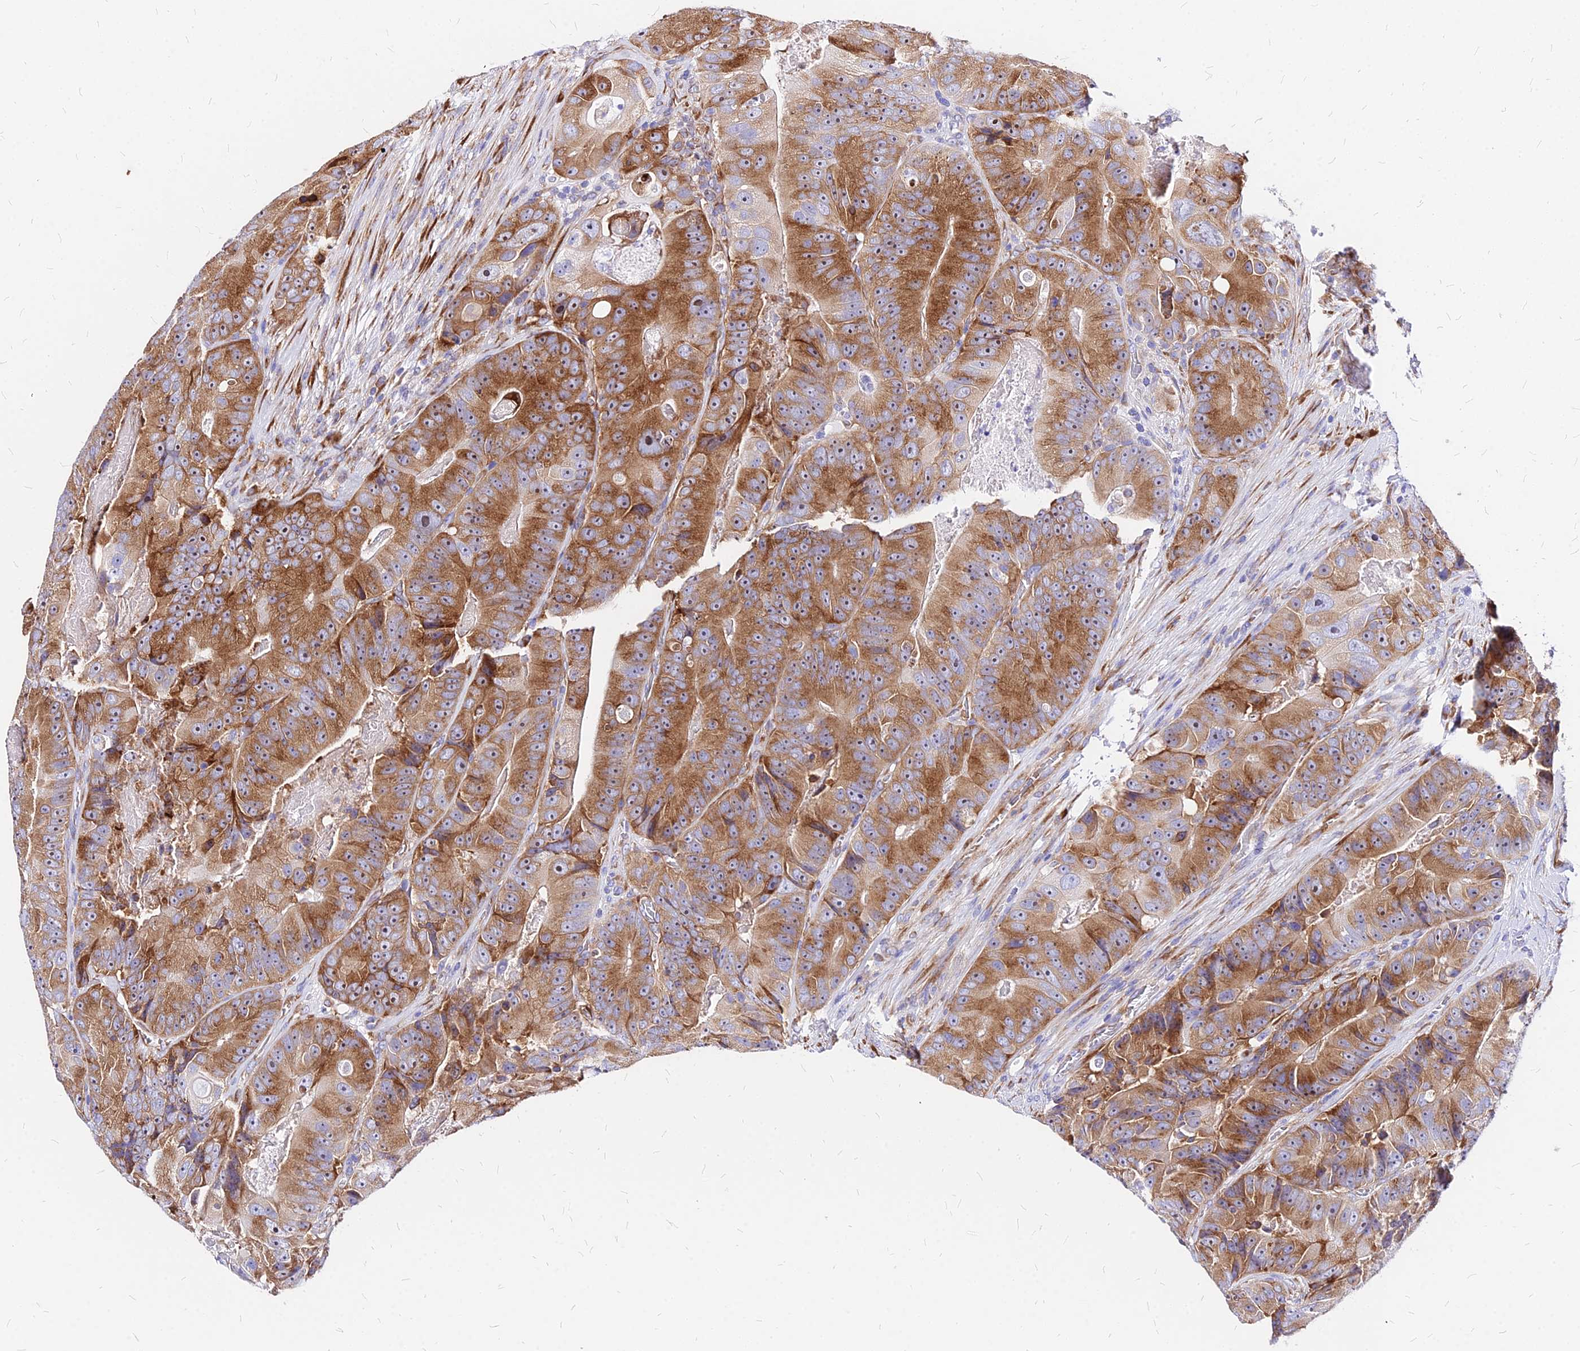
{"staining": {"intensity": "strong", "quantity": ">75%", "location": "cytoplasmic/membranous,nuclear"}, "tissue": "colorectal cancer", "cell_type": "Tumor cells", "image_type": "cancer", "snomed": [{"axis": "morphology", "description": "Adenocarcinoma, NOS"}, {"axis": "topography", "description": "Colon"}], "caption": "DAB immunohistochemical staining of colorectal cancer exhibits strong cytoplasmic/membranous and nuclear protein staining in about >75% of tumor cells.", "gene": "RPL19", "patient": {"sex": "female", "age": 86}}